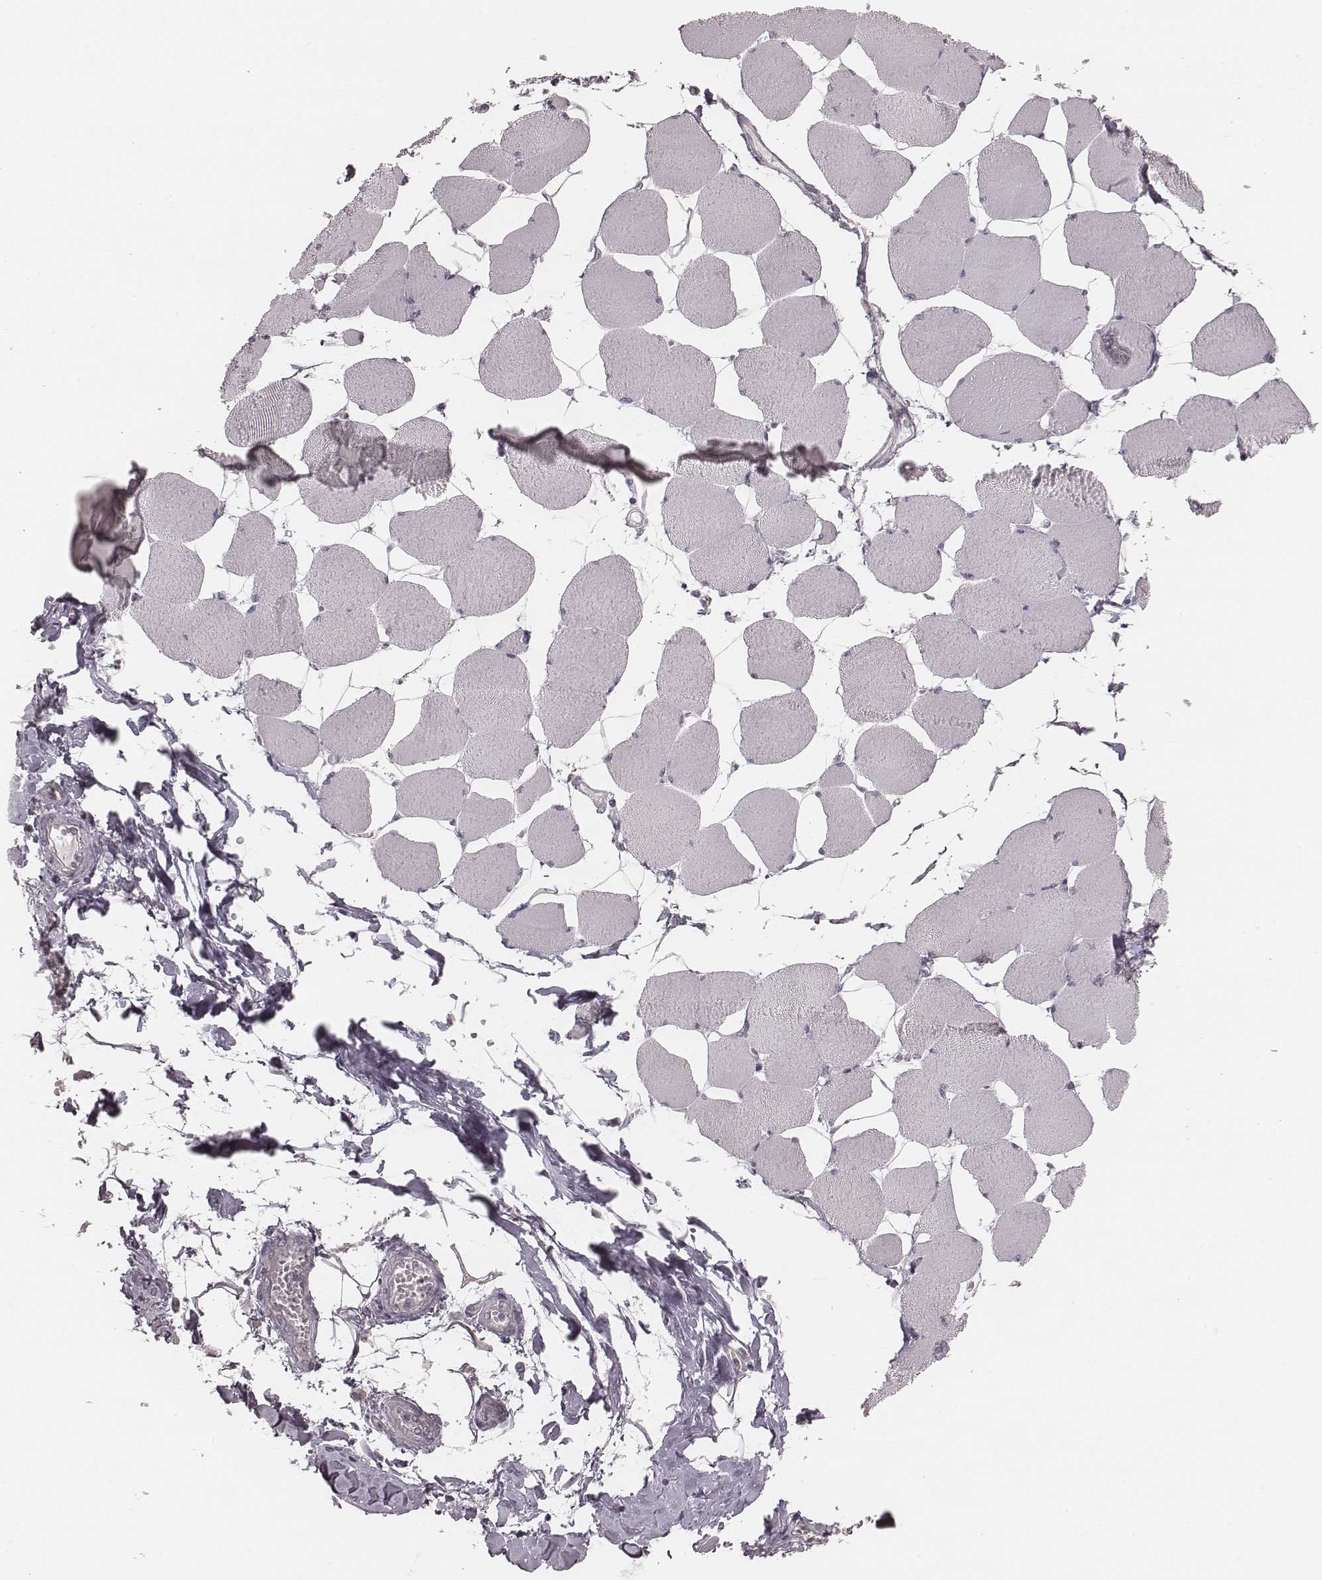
{"staining": {"intensity": "negative", "quantity": "none", "location": "none"}, "tissue": "skeletal muscle", "cell_type": "Myocytes", "image_type": "normal", "snomed": [{"axis": "morphology", "description": "Normal tissue, NOS"}, {"axis": "topography", "description": "Skeletal muscle"}], "caption": "Micrograph shows no protein positivity in myocytes of benign skeletal muscle.", "gene": "IQCG", "patient": {"sex": "female", "age": 75}}